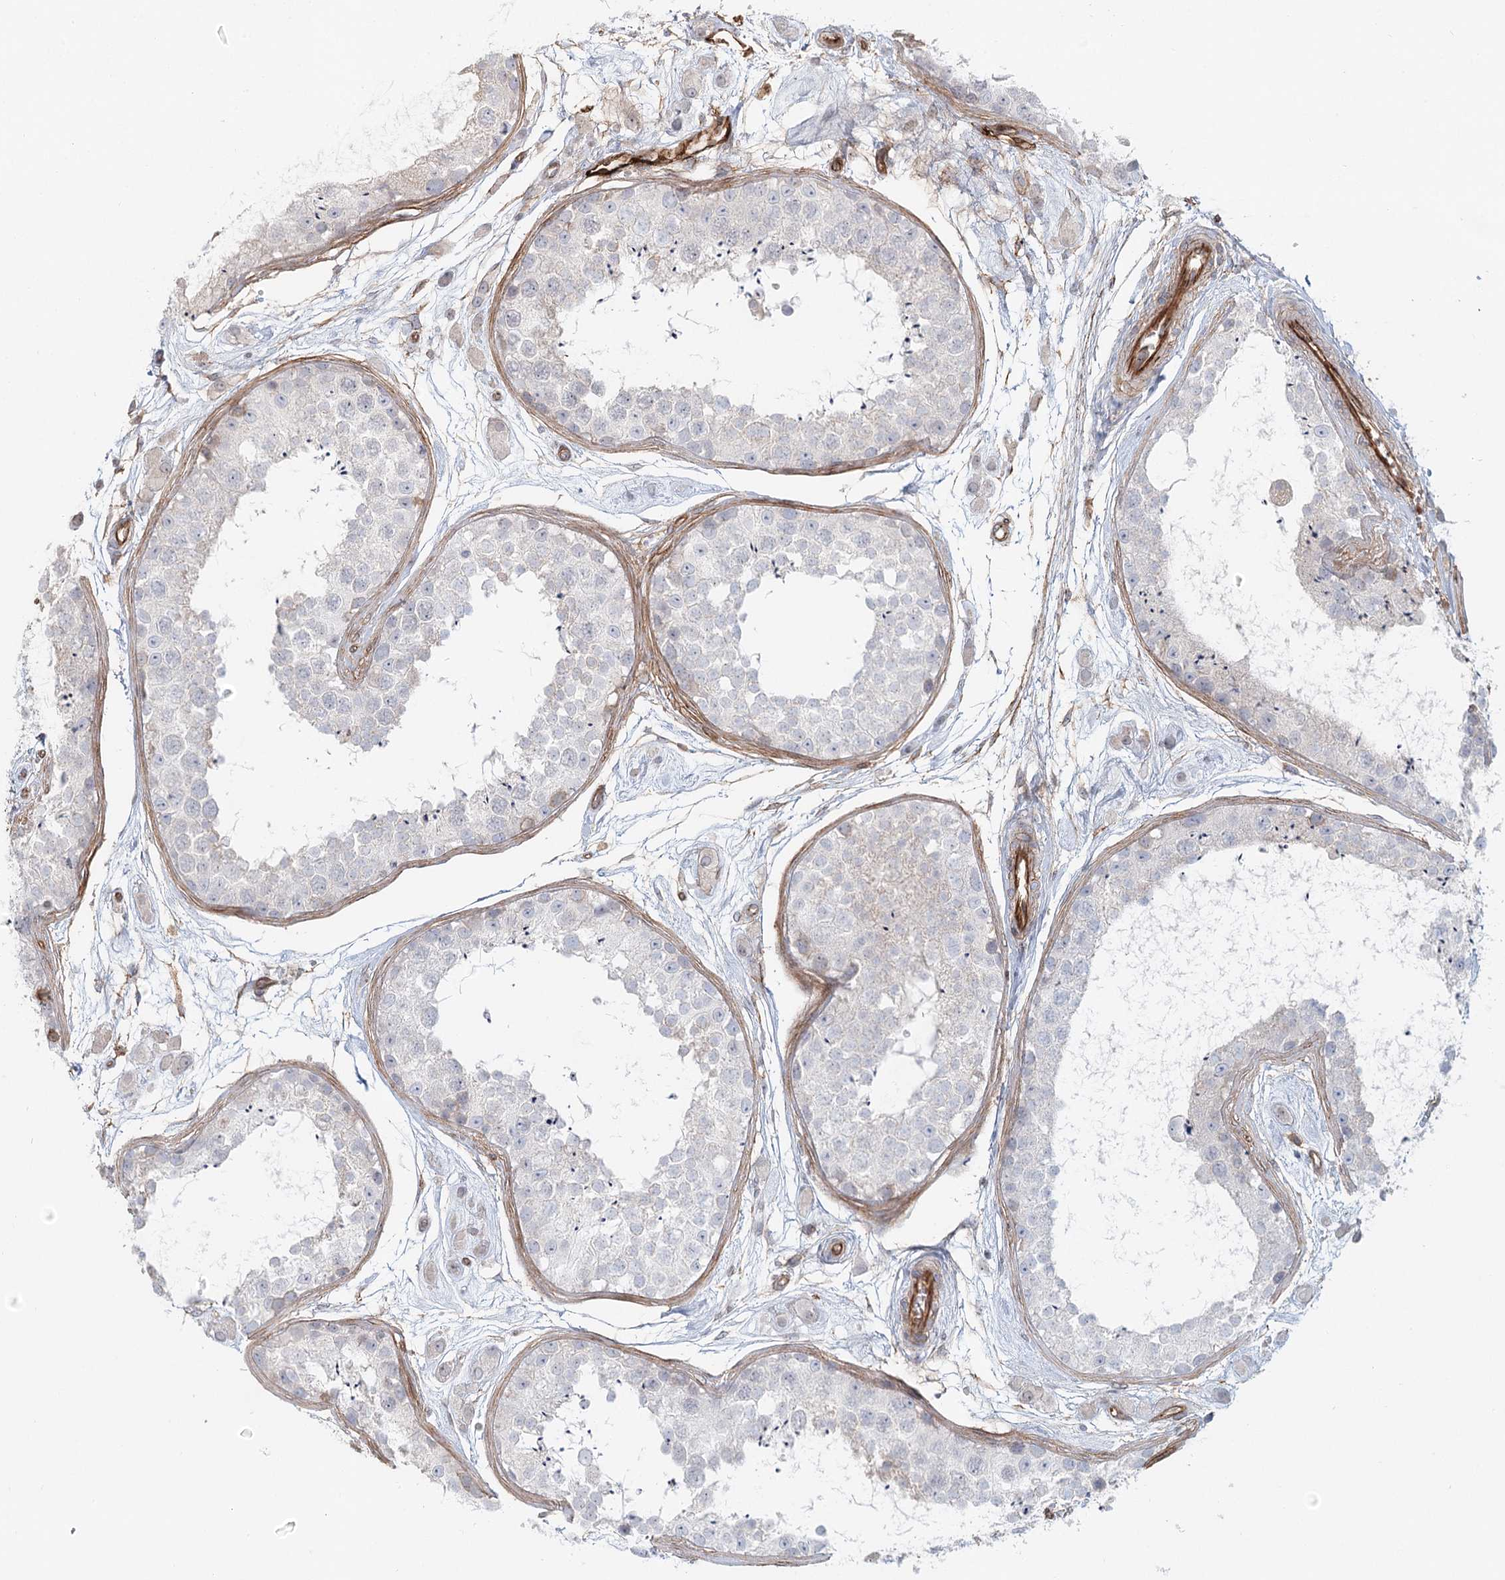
{"staining": {"intensity": "negative", "quantity": "none", "location": "none"}, "tissue": "testis", "cell_type": "Cells in seminiferous ducts", "image_type": "normal", "snomed": [{"axis": "morphology", "description": "Normal tissue, NOS"}, {"axis": "topography", "description": "Testis"}], "caption": "DAB immunohistochemical staining of benign testis exhibits no significant expression in cells in seminiferous ducts.", "gene": "ZFYVE28", "patient": {"sex": "male", "age": 25}}